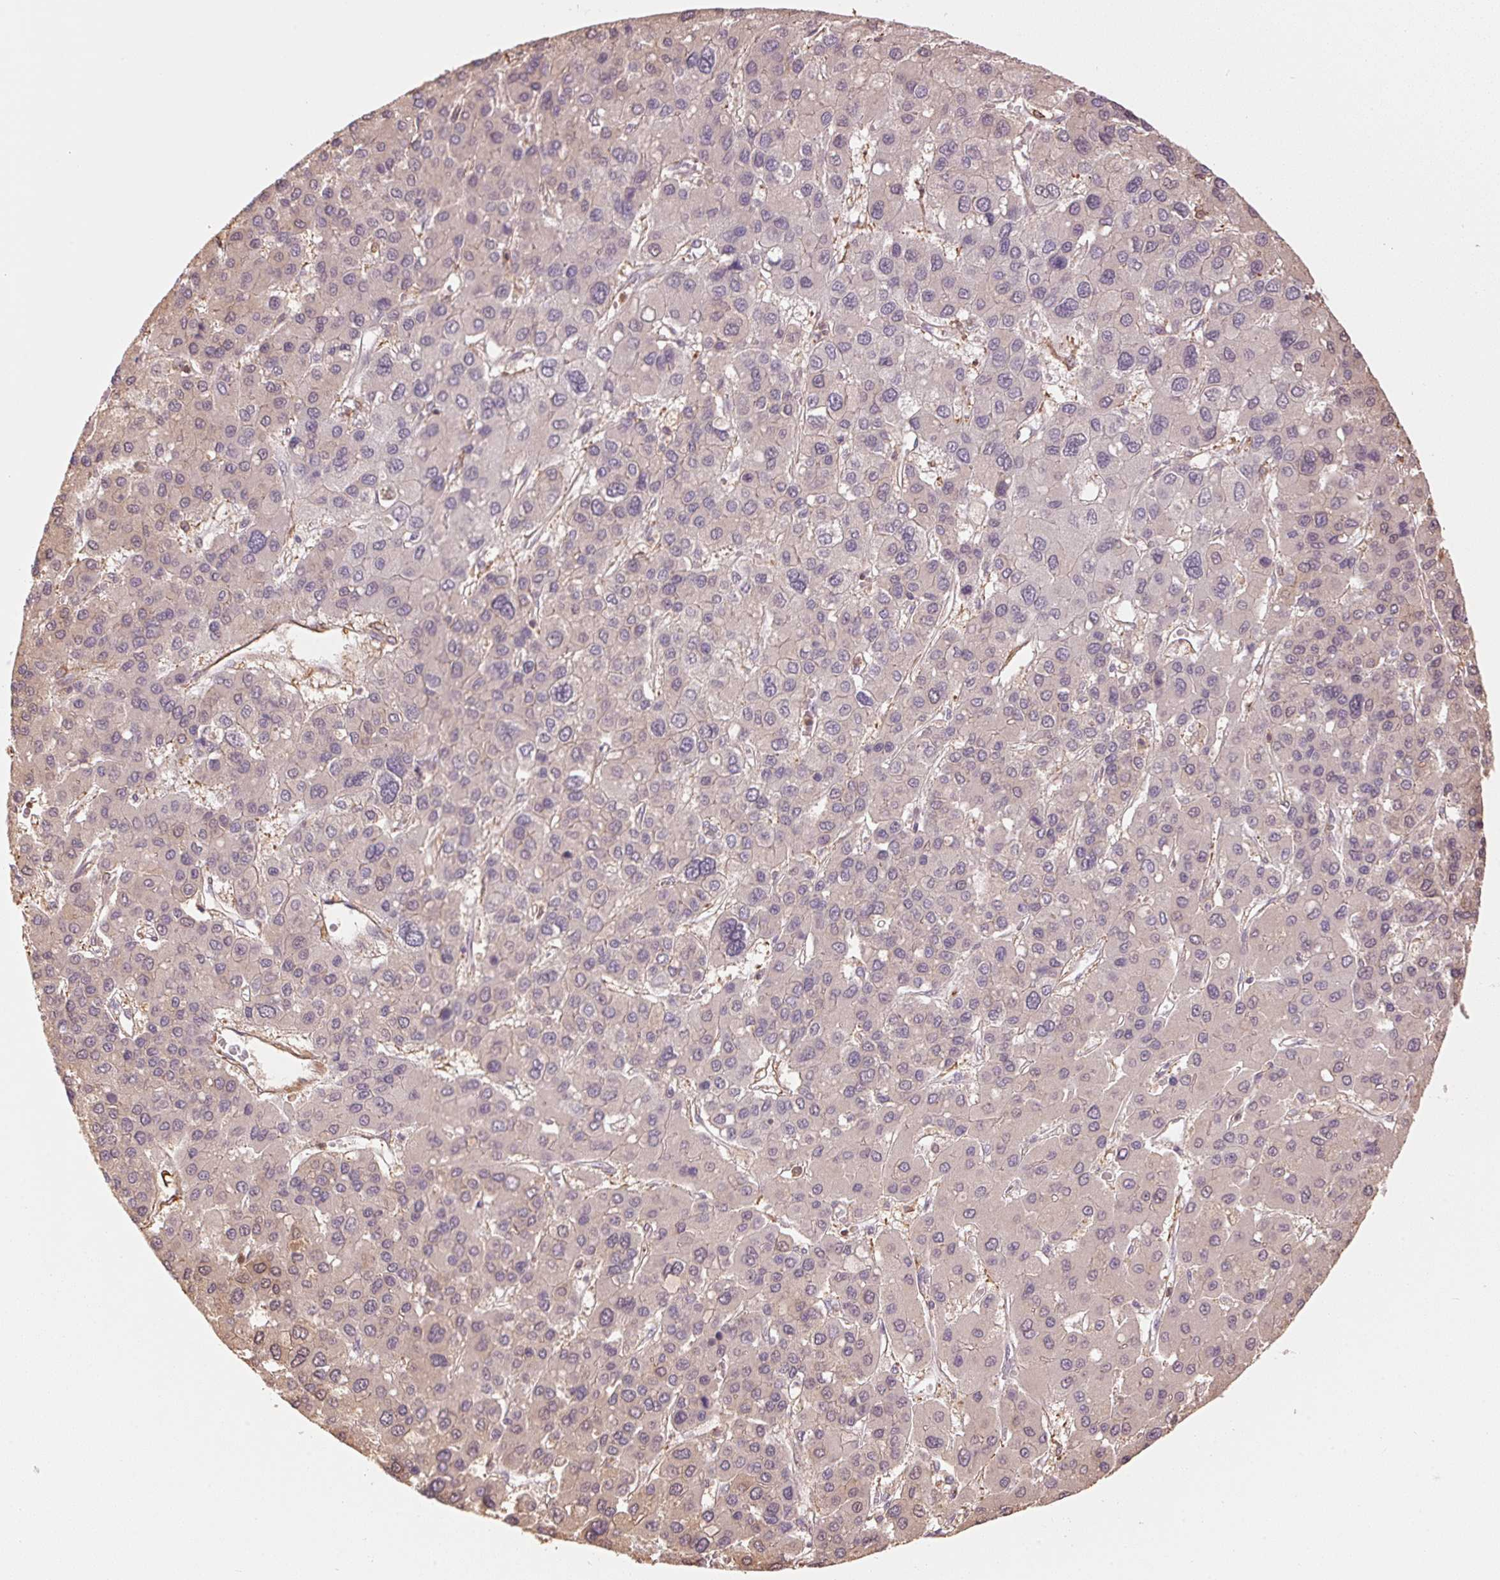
{"staining": {"intensity": "weak", "quantity": "<25%", "location": "cytoplasmic/membranous"}, "tissue": "liver cancer", "cell_type": "Tumor cells", "image_type": "cancer", "snomed": [{"axis": "morphology", "description": "Carcinoma, Hepatocellular, NOS"}, {"axis": "topography", "description": "Liver"}], "caption": "Tumor cells are negative for protein expression in human liver hepatocellular carcinoma. Nuclei are stained in blue.", "gene": "QDPR", "patient": {"sex": "female", "age": 41}}